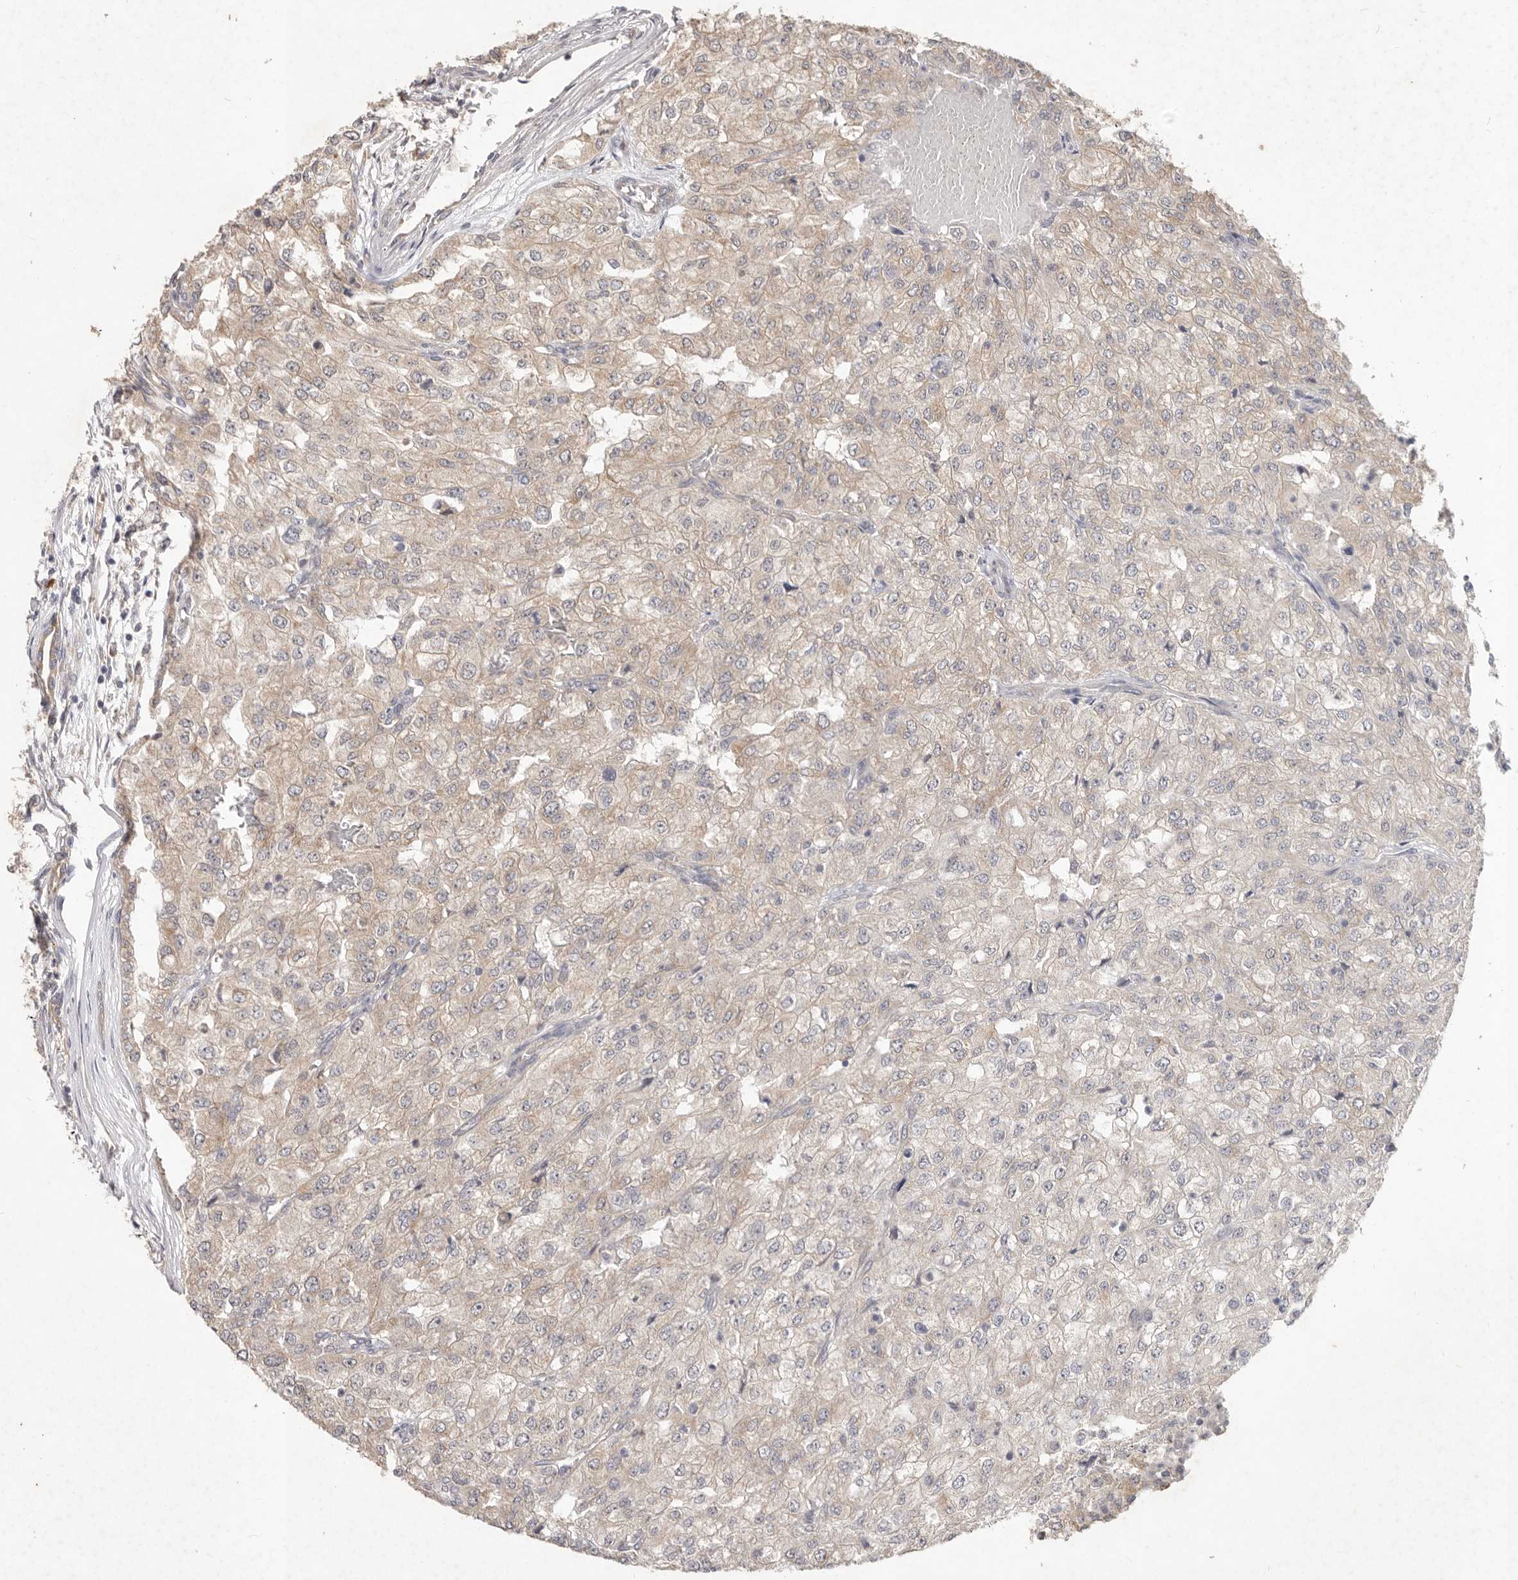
{"staining": {"intensity": "weak", "quantity": "25%-75%", "location": "cytoplasmic/membranous"}, "tissue": "renal cancer", "cell_type": "Tumor cells", "image_type": "cancer", "snomed": [{"axis": "morphology", "description": "Adenocarcinoma, NOS"}, {"axis": "topography", "description": "Kidney"}], "caption": "Immunohistochemistry micrograph of renal adenocarcinoma stained for a protein (brown), which displays low levels of weak cytoplasmic/membranous positivity in approximately 25%-75% of tumor cells.", "gene": "WDR77", "patient": {"sex": "female", "age": 54}}